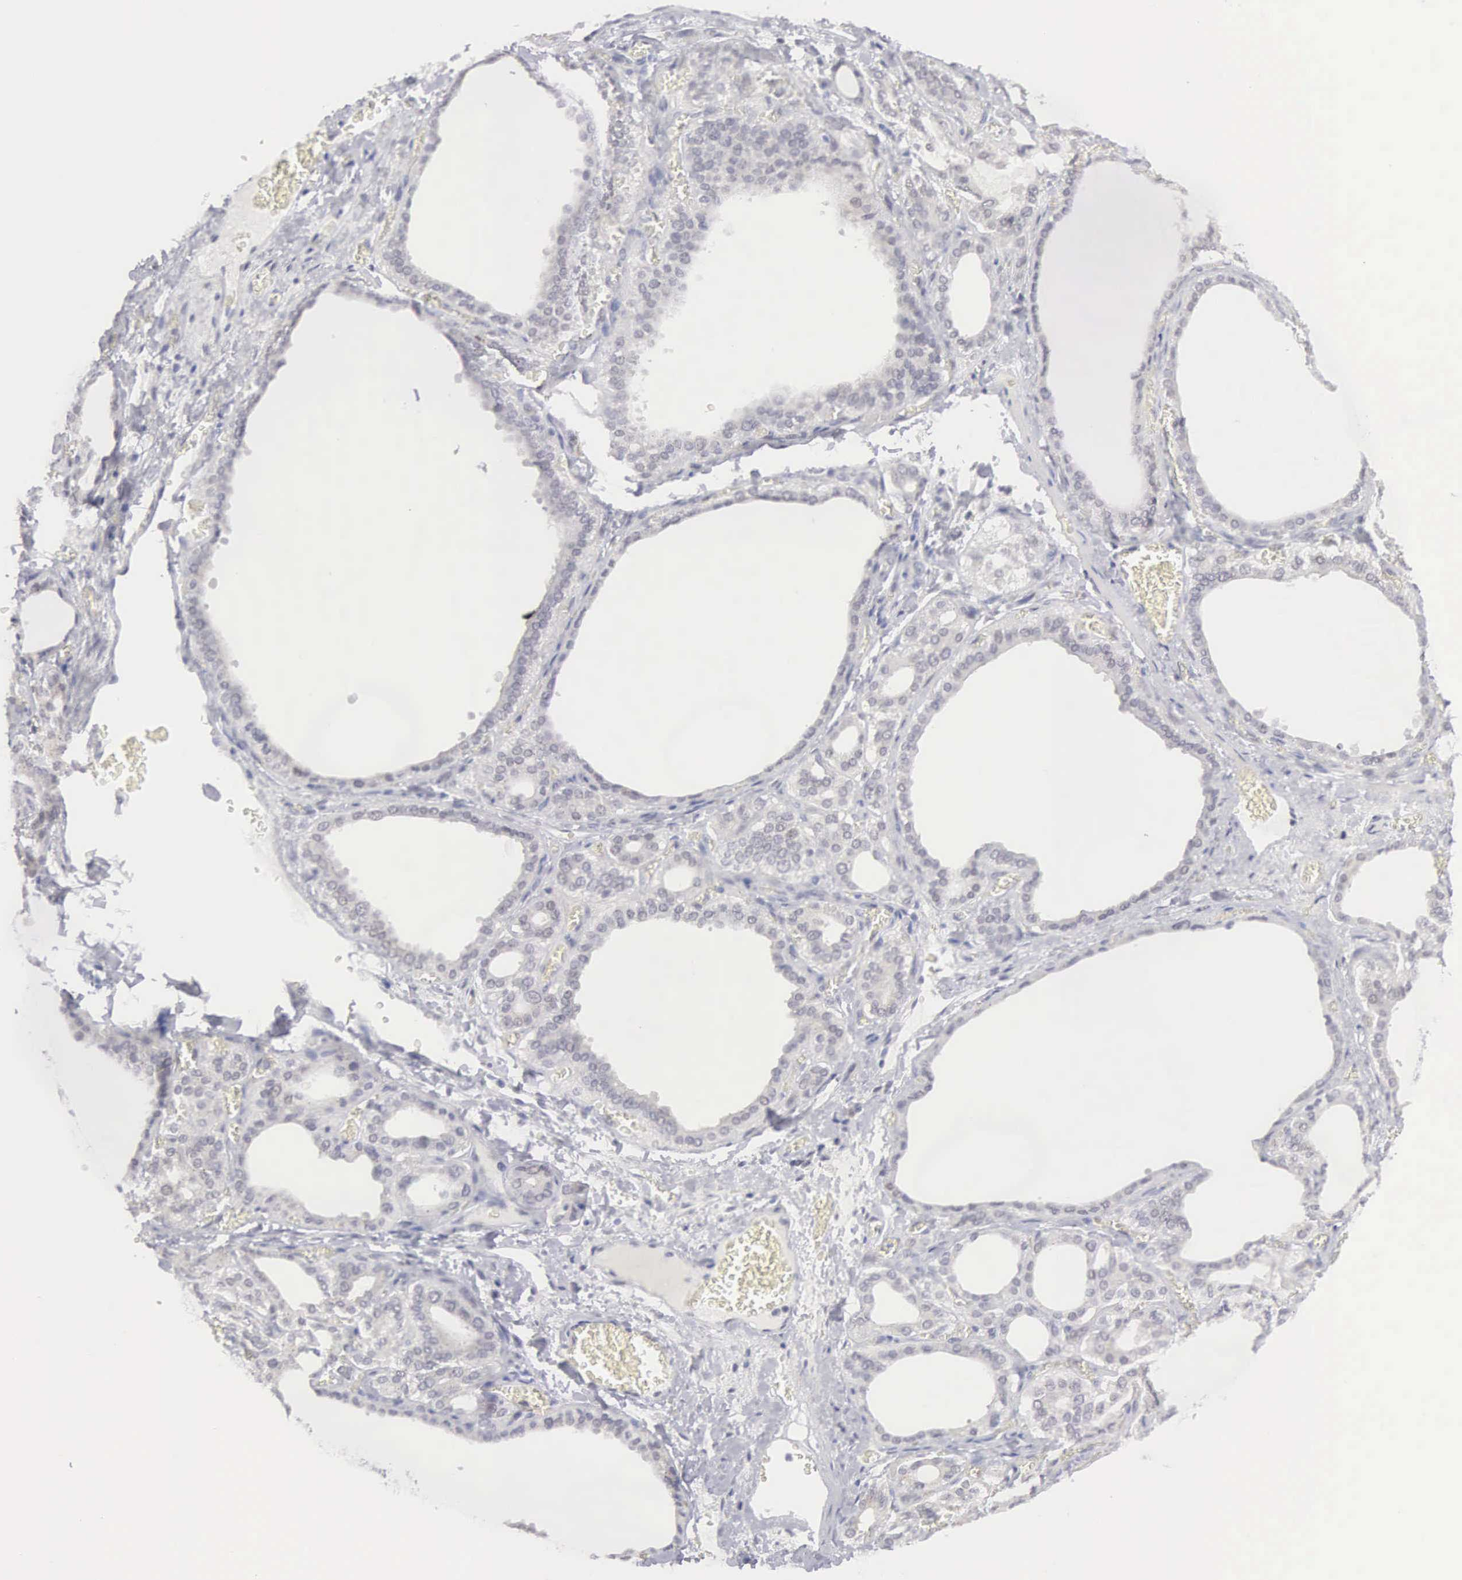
{"staining": {"intensity": "weak", "quantity": "<25%", "location": "nuclear"}, "tissue": "thyroid gland", "cell_type": "Glandular cells", "image_type": "normal", "snomed": [{"axis": "morphology", "description": "Normal tissue, NOS"}, {"axis": "topography", "description": "Thyroid gland"}], "caption": "Glandular cells are negative for brown protein staining in benign thyroid gland. Nuclei are stained in blue.", "gene": "MNAT1", "patient": {"sex": "female", "age": 55}}